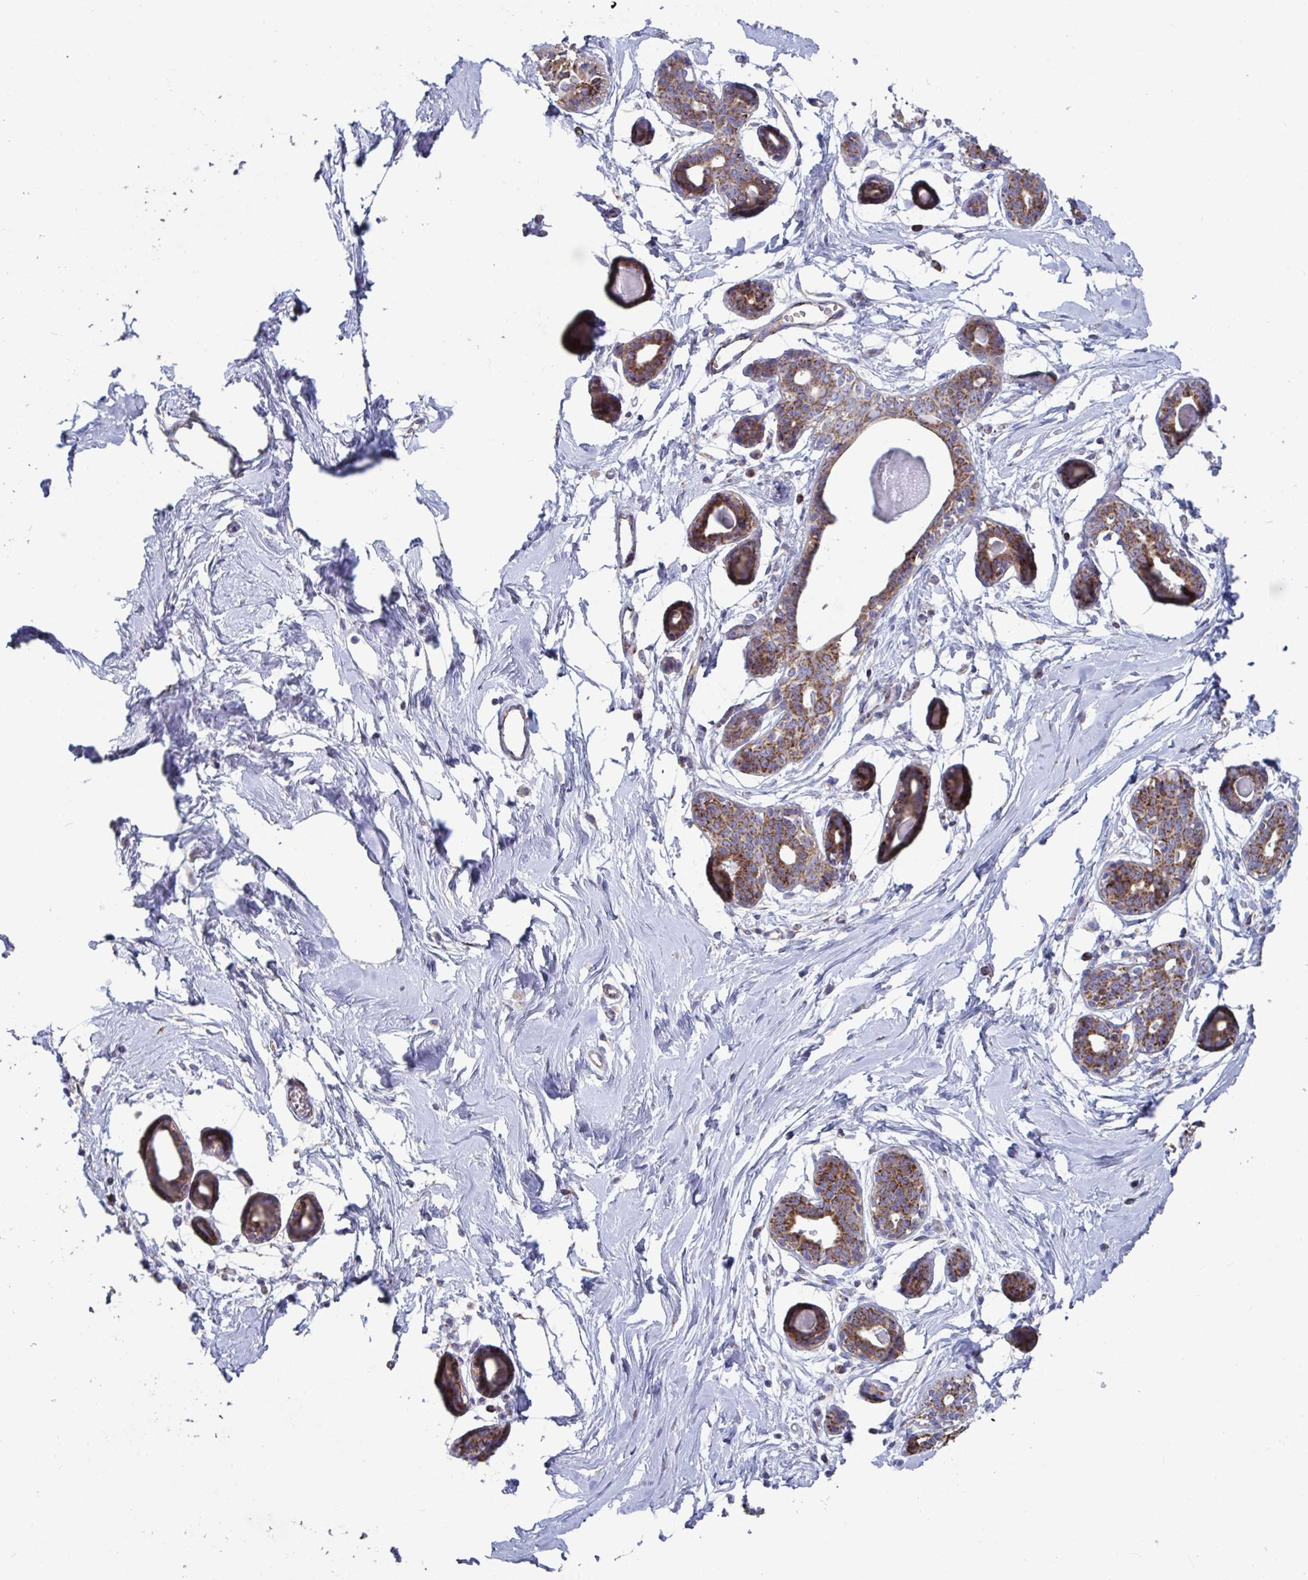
{"staining": {"intensity": "negative", "quantity": "none", "location": "none"}, "tissue": "breast", "cell_type": "Adipocytes", "image_type": "normal", "snomed": [{"axis": "morphology", "description": "Normal tissue, NOS"}, {"axis": "topography", "description": "Breast"}], "caption": "IHC histopathology image of unremarkable breast: breast stained with DAB (3,3'-diaminobenzidine) reveals no significant protein expression in adipocytes.", "gene": "BCAT2", "patient": {"sex": "female", "age": 45}}